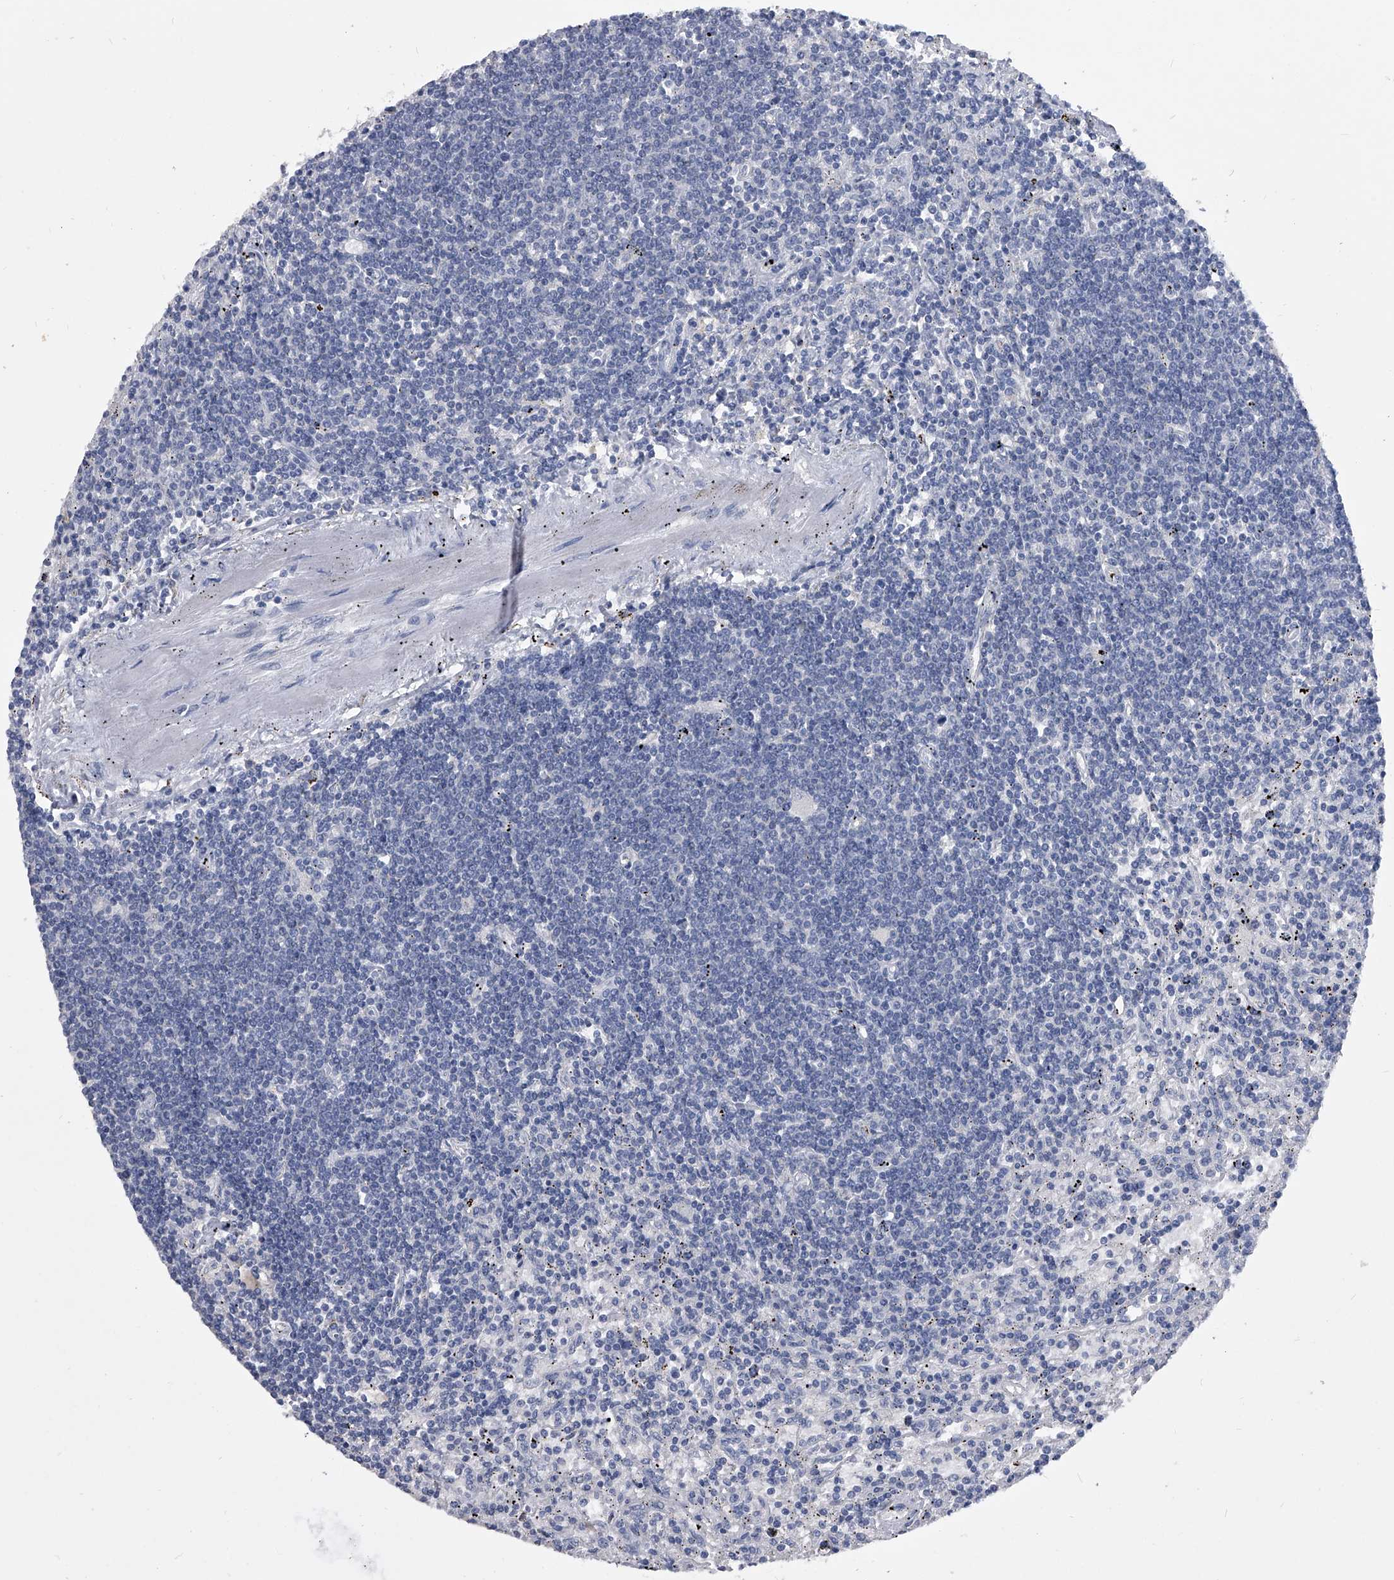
{"staining": {"intensity": "negative", "quantity": "none", "location": "none"}, "tissue": "lymphoma", "cell_type": "Tumor cells", "image_type": "cancer", "snomed": [{"axis": "morphology", "description": "Malignant lymphoma, non-Hodgkin's type, Low grade"}, {"axis": "topography", "description": "Spleen"}], "caption": "Immunohistochemistry image of low-grade malignant lymphoma, non-Hodgkin's type stained for a protein (brown), which exhibits no positivity in tumor cells.", "gene": "BCAS1", "patient": {"sex": "male", "age": 76}}